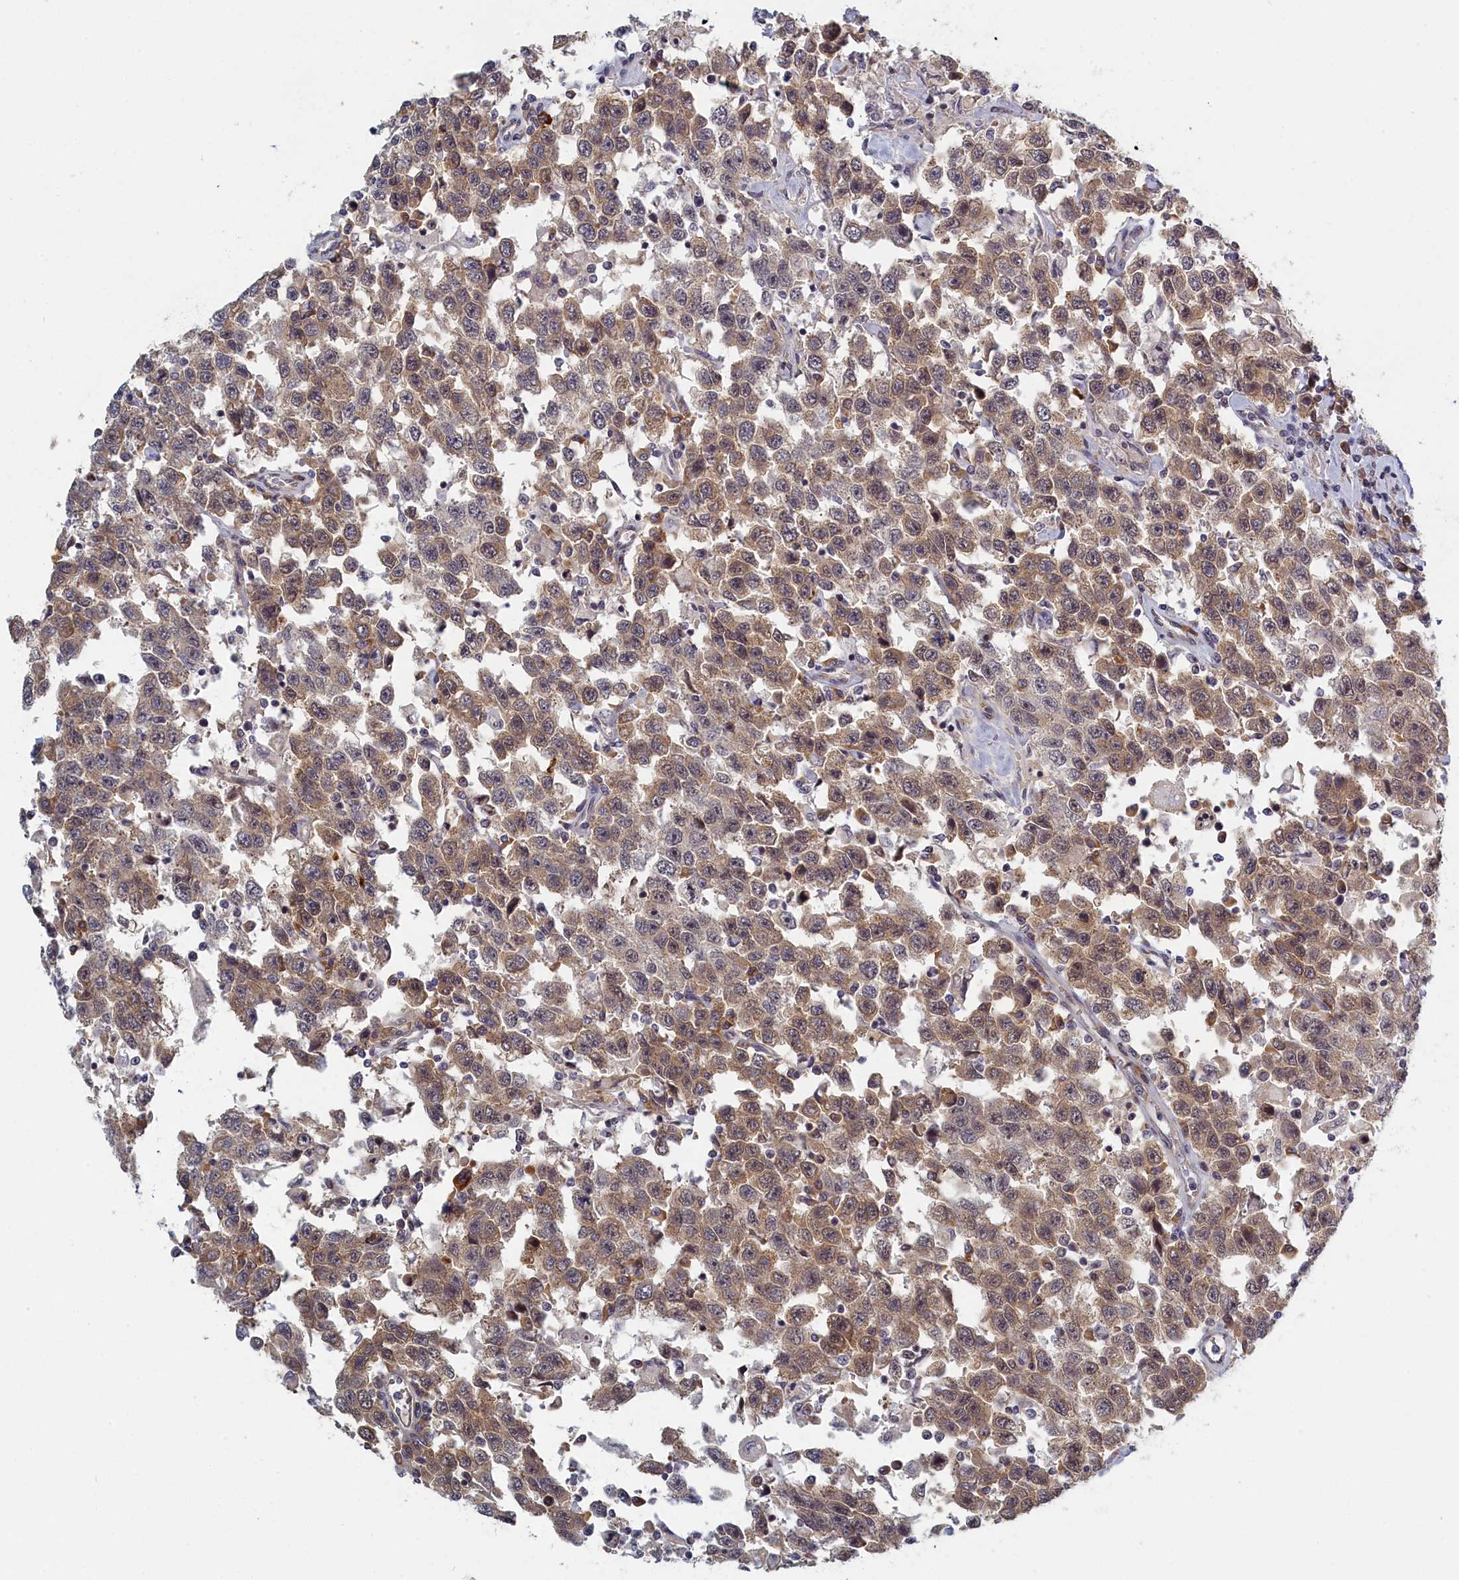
{"staining": {"intensity": "weak", "quantity": ">75%", "location": "cytoplasmic/membranous"}, "tissue": "testis cancer", "cell_type": "Tumor cells", "image_type": "cancer", "snomed": [{"axis": "morphology", "description": "Seminoma, NOS"}, {"axis": "topography", "description": "Testis"}], "caption": "A high-resolution photomicrograph shows immunohistochemistry (IHC) staining of testis cancer, which reveals weak cytoplasmic/membranous positivity in about >75% of tumor cells. The staining was performed using DAB (3,3'-diaminobenzidine), with brown indicating positive protein expression. Nuclei are stained blue with hematoxylin.", "gene": "DNAJC17", "patient": {"sex": "male", "age": 41}}